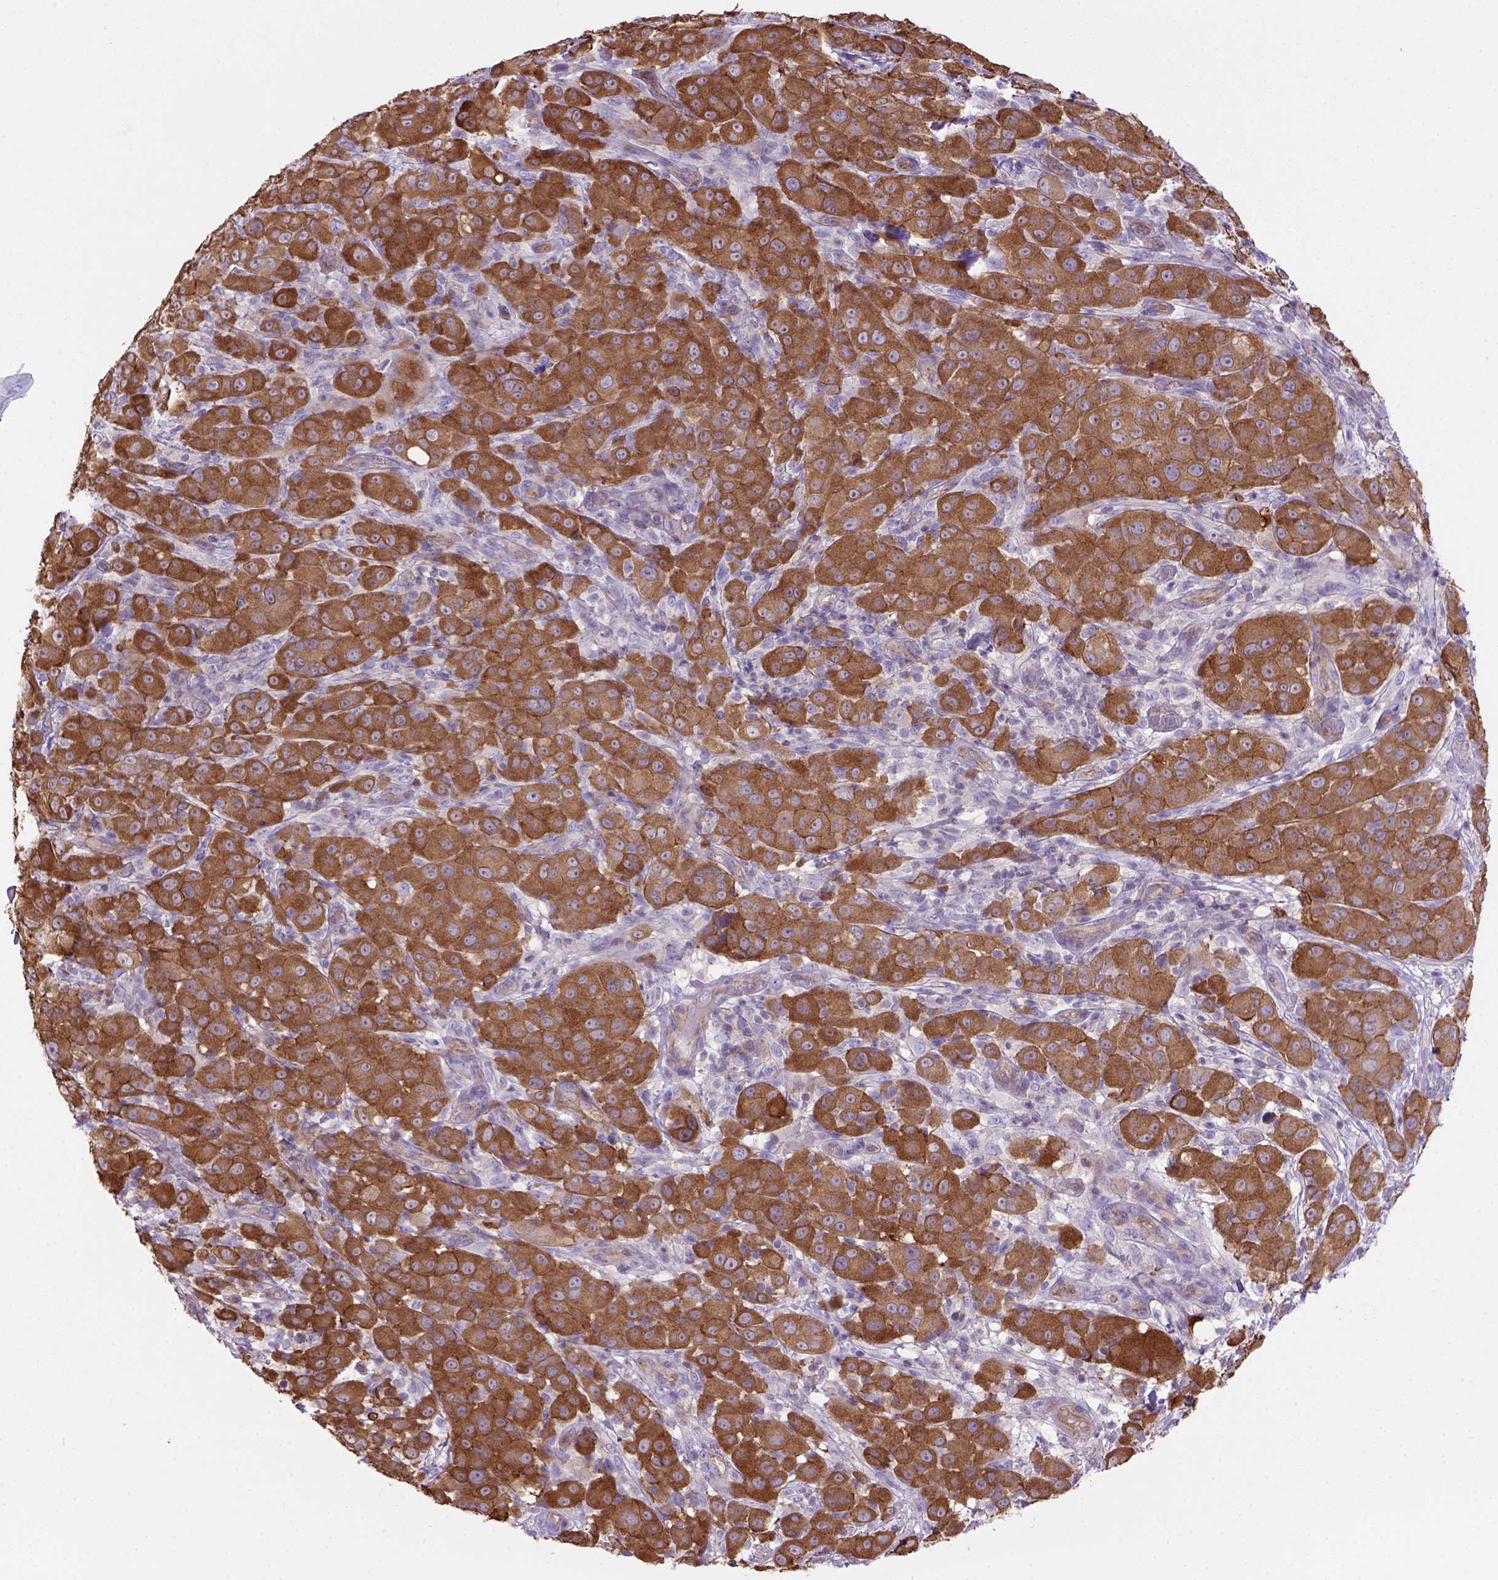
{"staining": {"intensity": "strong", "quantity": ">75%", "location": "cytoplasmic/membranous"}, "tissue": "melanoma", "cell_type": "Tumor cells", "image_type": "cancer", "snomed": [{"axis": "morphology", "description": "Malignant melanoma, NOS"}, {"axis": "topography", "description": "Skin"}], "caption": "The image reveals immunohistochemical staining of malignant melanoma. There is strong cytoplasmic/membranous positivity is identified in approximately >75% of tumor cells. (Stains: DAB (3,3'-diaminobenzidine) in brown, nuclei in blue, Microscopy: brightfield microscopy at high magnification).", "gene": "PEX12", "patient": {"sex": "female", "age": 87}}